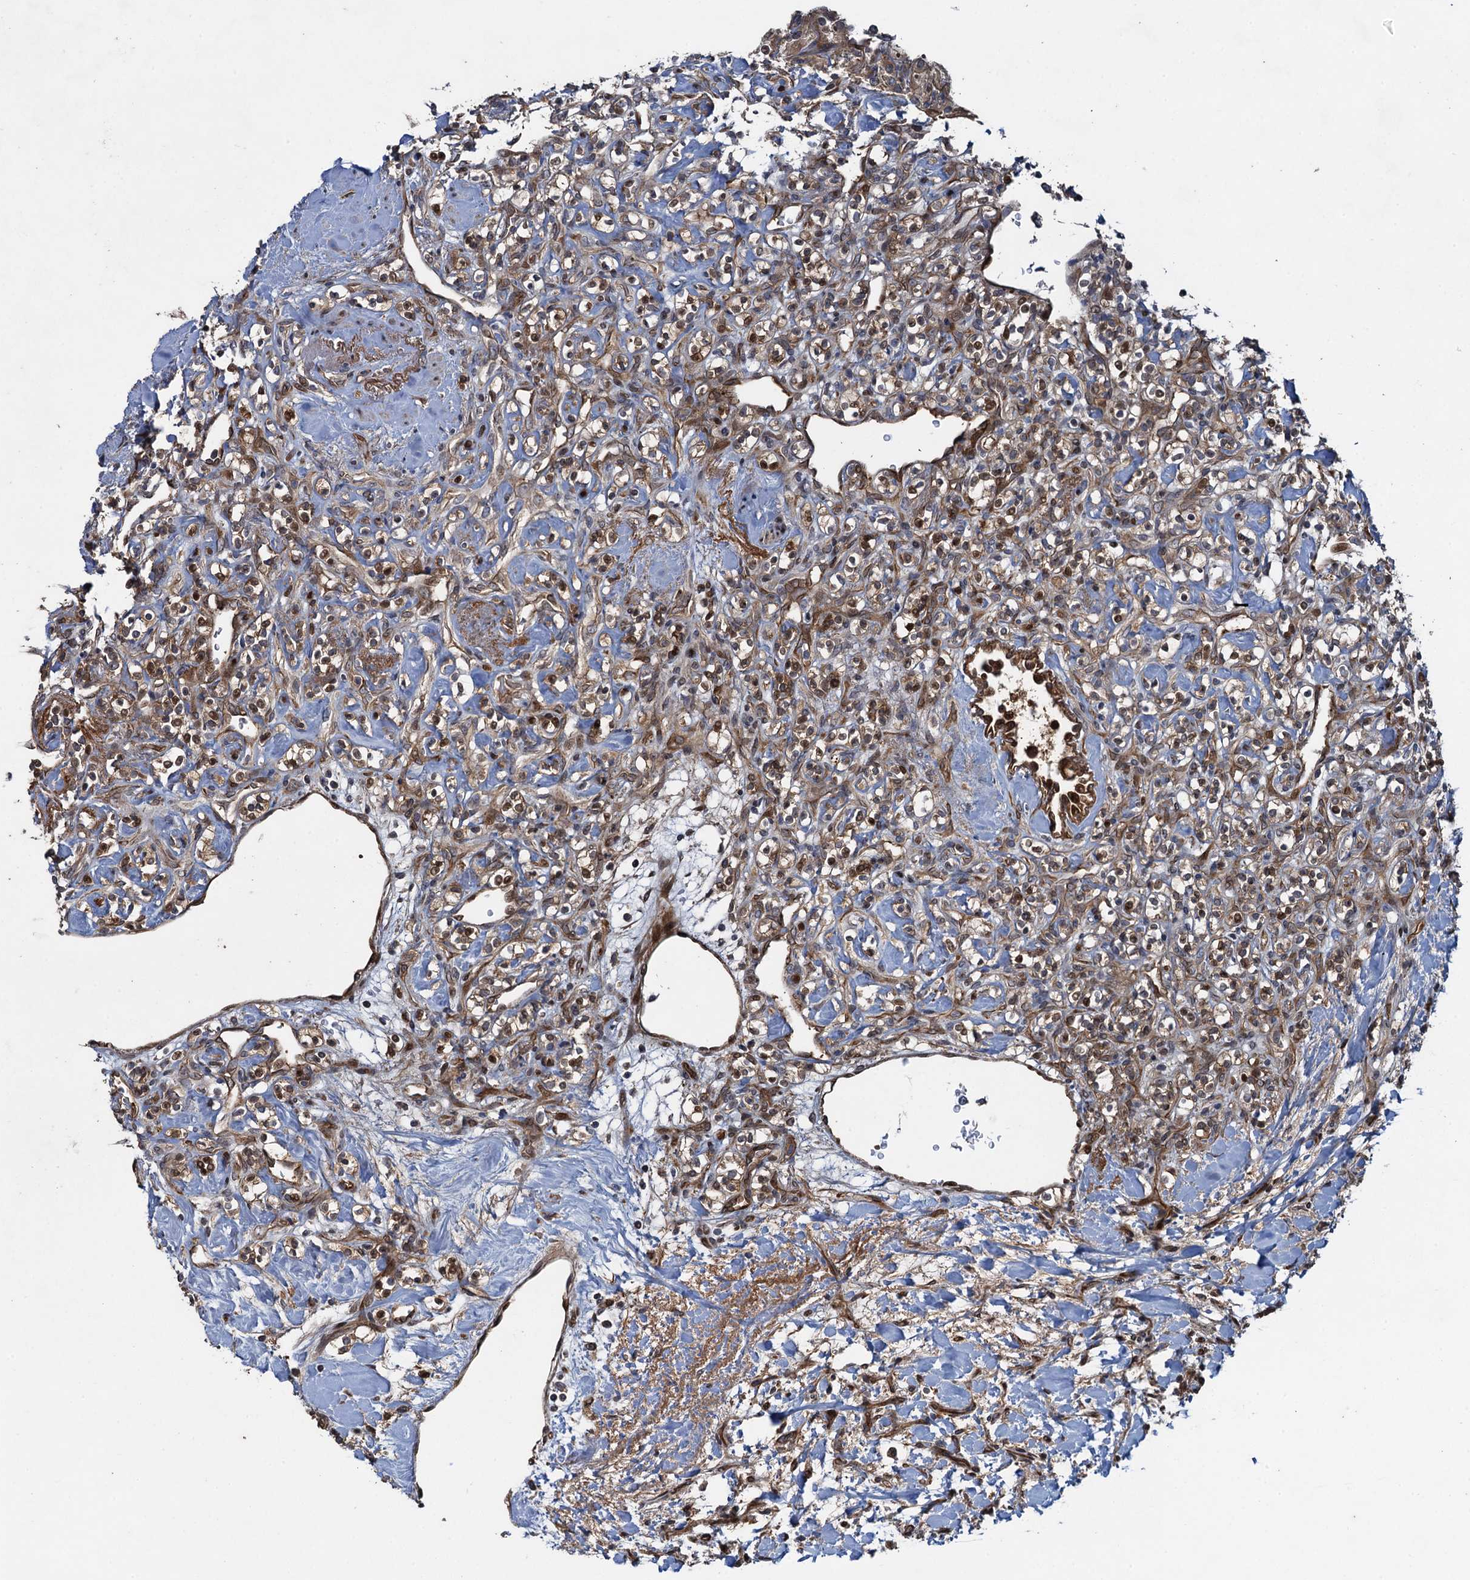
{"staining": {"intensity": "moderate", "quantity": ">75%", "location": "nuclear"}, "tissue": "renal cancer", "cell_type": "Tumor cells", "image_type": "cancer", "snomed": [{"axis": "morphology", "description": "Adenocarcinoma, NOS"}, {"axis": "topography", "description": "Kidney"}], "caption": "Immunohistochemical staining of renal adenocarcinoma reveals medium levels of moderate nuclear protein expression in approximately >75% of tumor cells.", "gene": "RHOBTB1", "patient": {"sex": "male", "age": 77}}